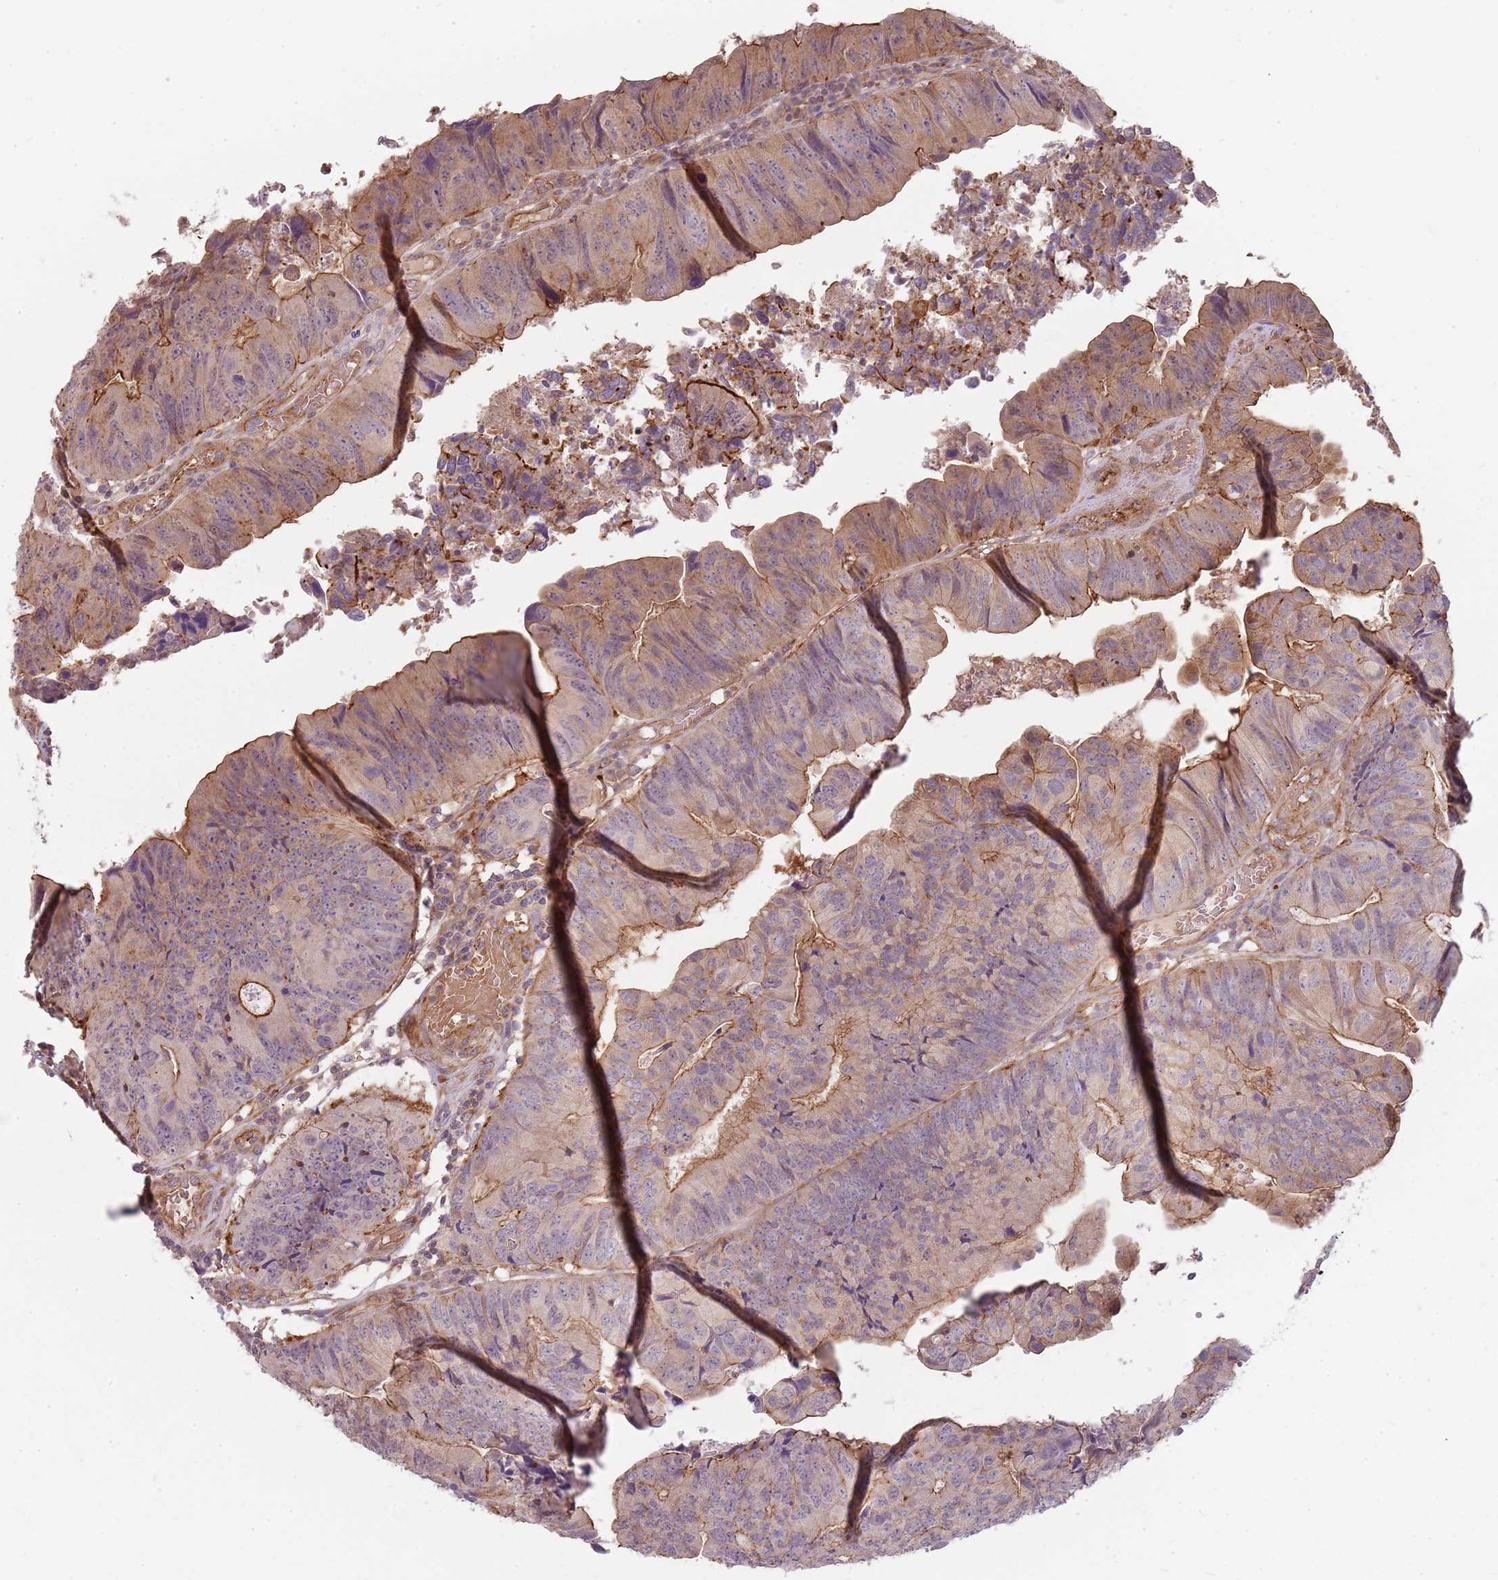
{"staining": {"intensity": "moderate", "quantity": "25%-75%", "location": "cytoplasmic/membranous"}, "tissue": "colorectal cancer", "cell_type": "Tumor cells", "image_type": "cancer", "snomed": [{"axis": "morphology", "description": "Adenocarcinoma, NOS"}, {"axis": "topography", "description": "Colon"}], "caption": "An IHC image of neoplastic tissue is shown. Protein staining in brown shows moderate cytoplasmic/membranous positivity in adenocarcinoma (colorectal) within tumor cells.", "gene": "PPP1R14C", "patient": {"sex": "female", "age": 67}}